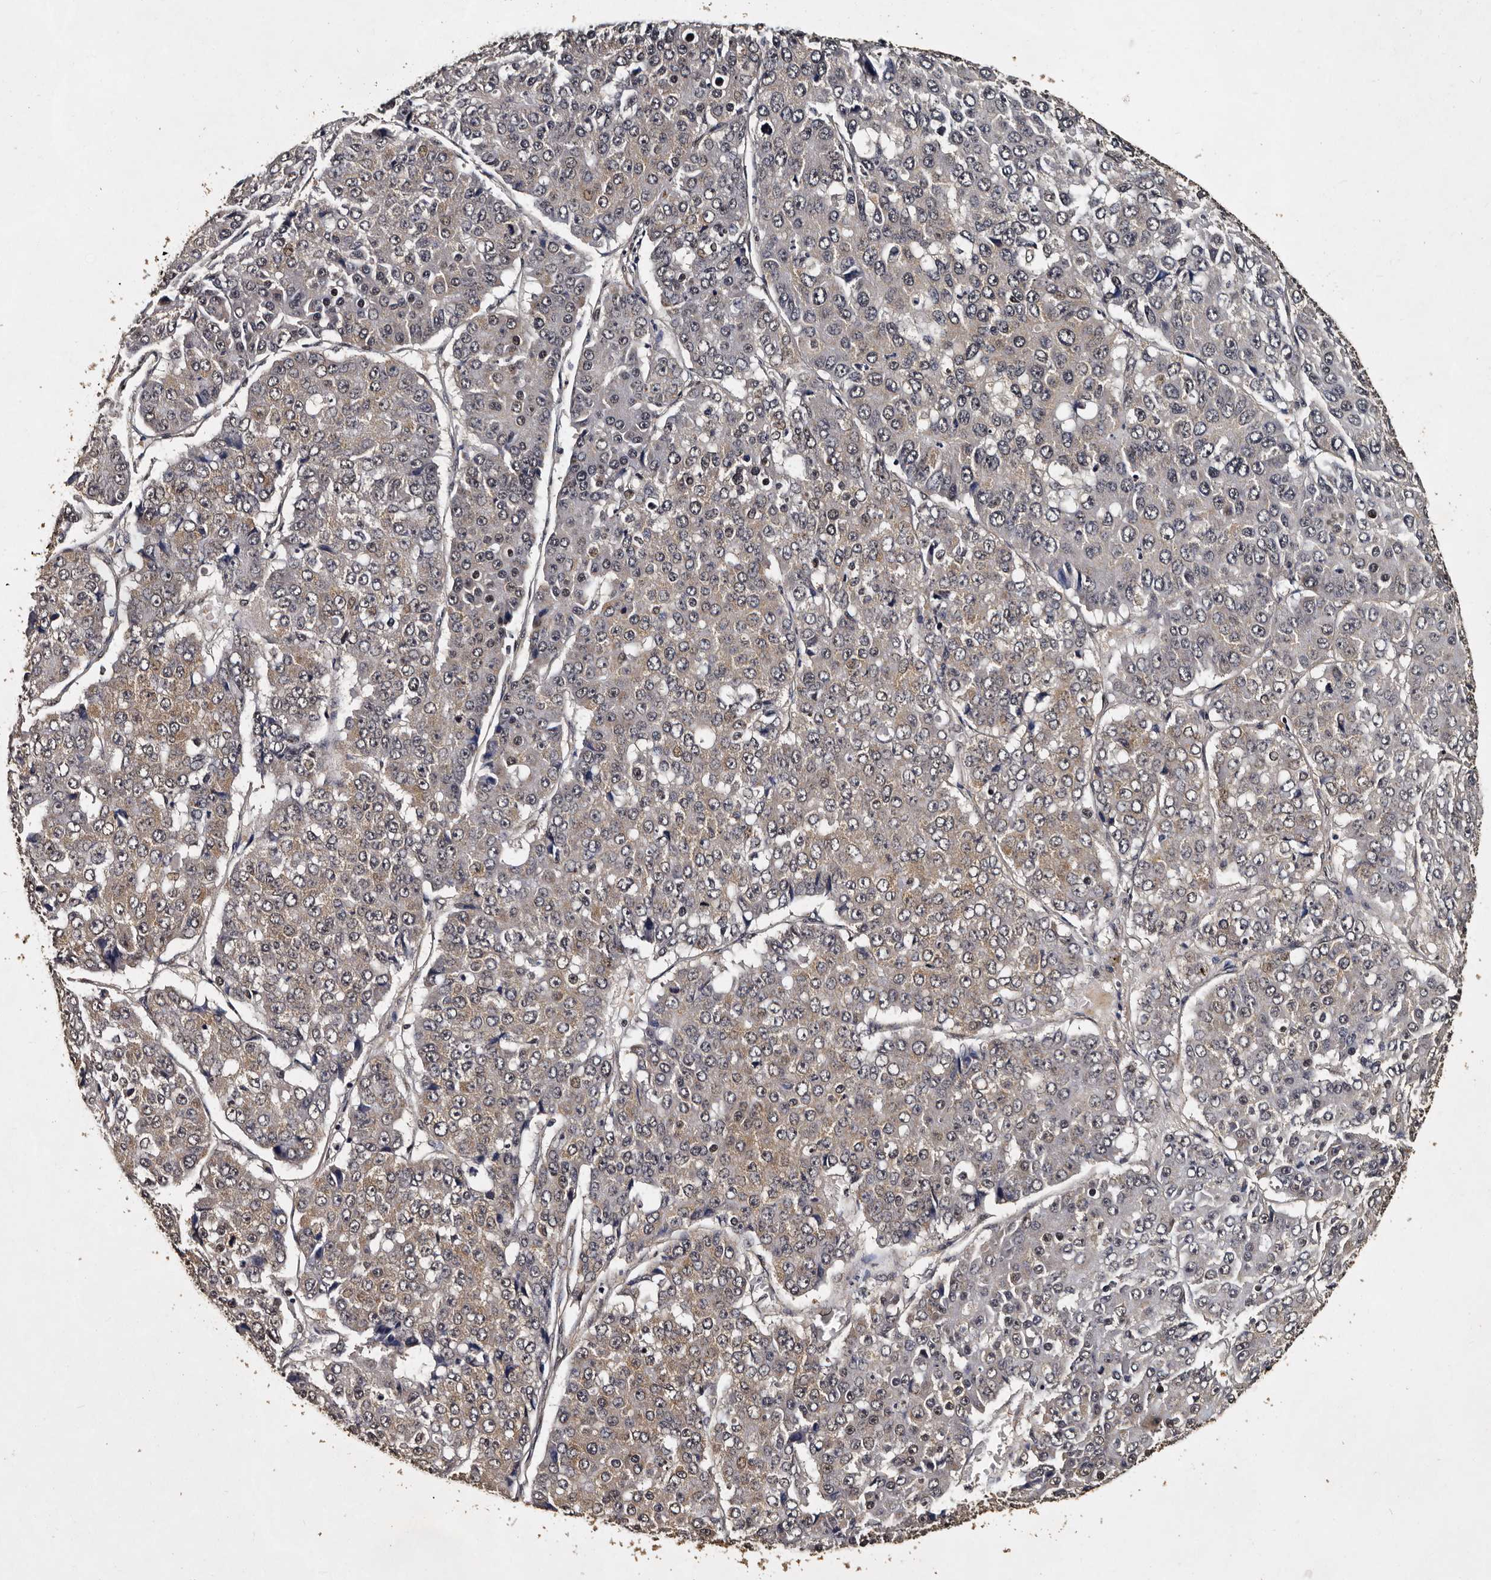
{"staining": {"intensity": "weak", "quantity": "<25%", "location": "cytoplasmic/membranous"}, "tissue": "pancreatic cancer", "cell_type": "Tumor cells", "image_type": "cancer", "snomed": [{"axis": "morphology", "description": "Adenocarcinoma, NOS"}, {"axis": "topography", "description": "Pancreas"}], "caption": "Micrograph shows no protein positivity in tumor cells of pancreatic cancer (adenocarcinoma) tissue.", "gene": "CPNE3", "patient": {"sex": "male", "age": 50}}